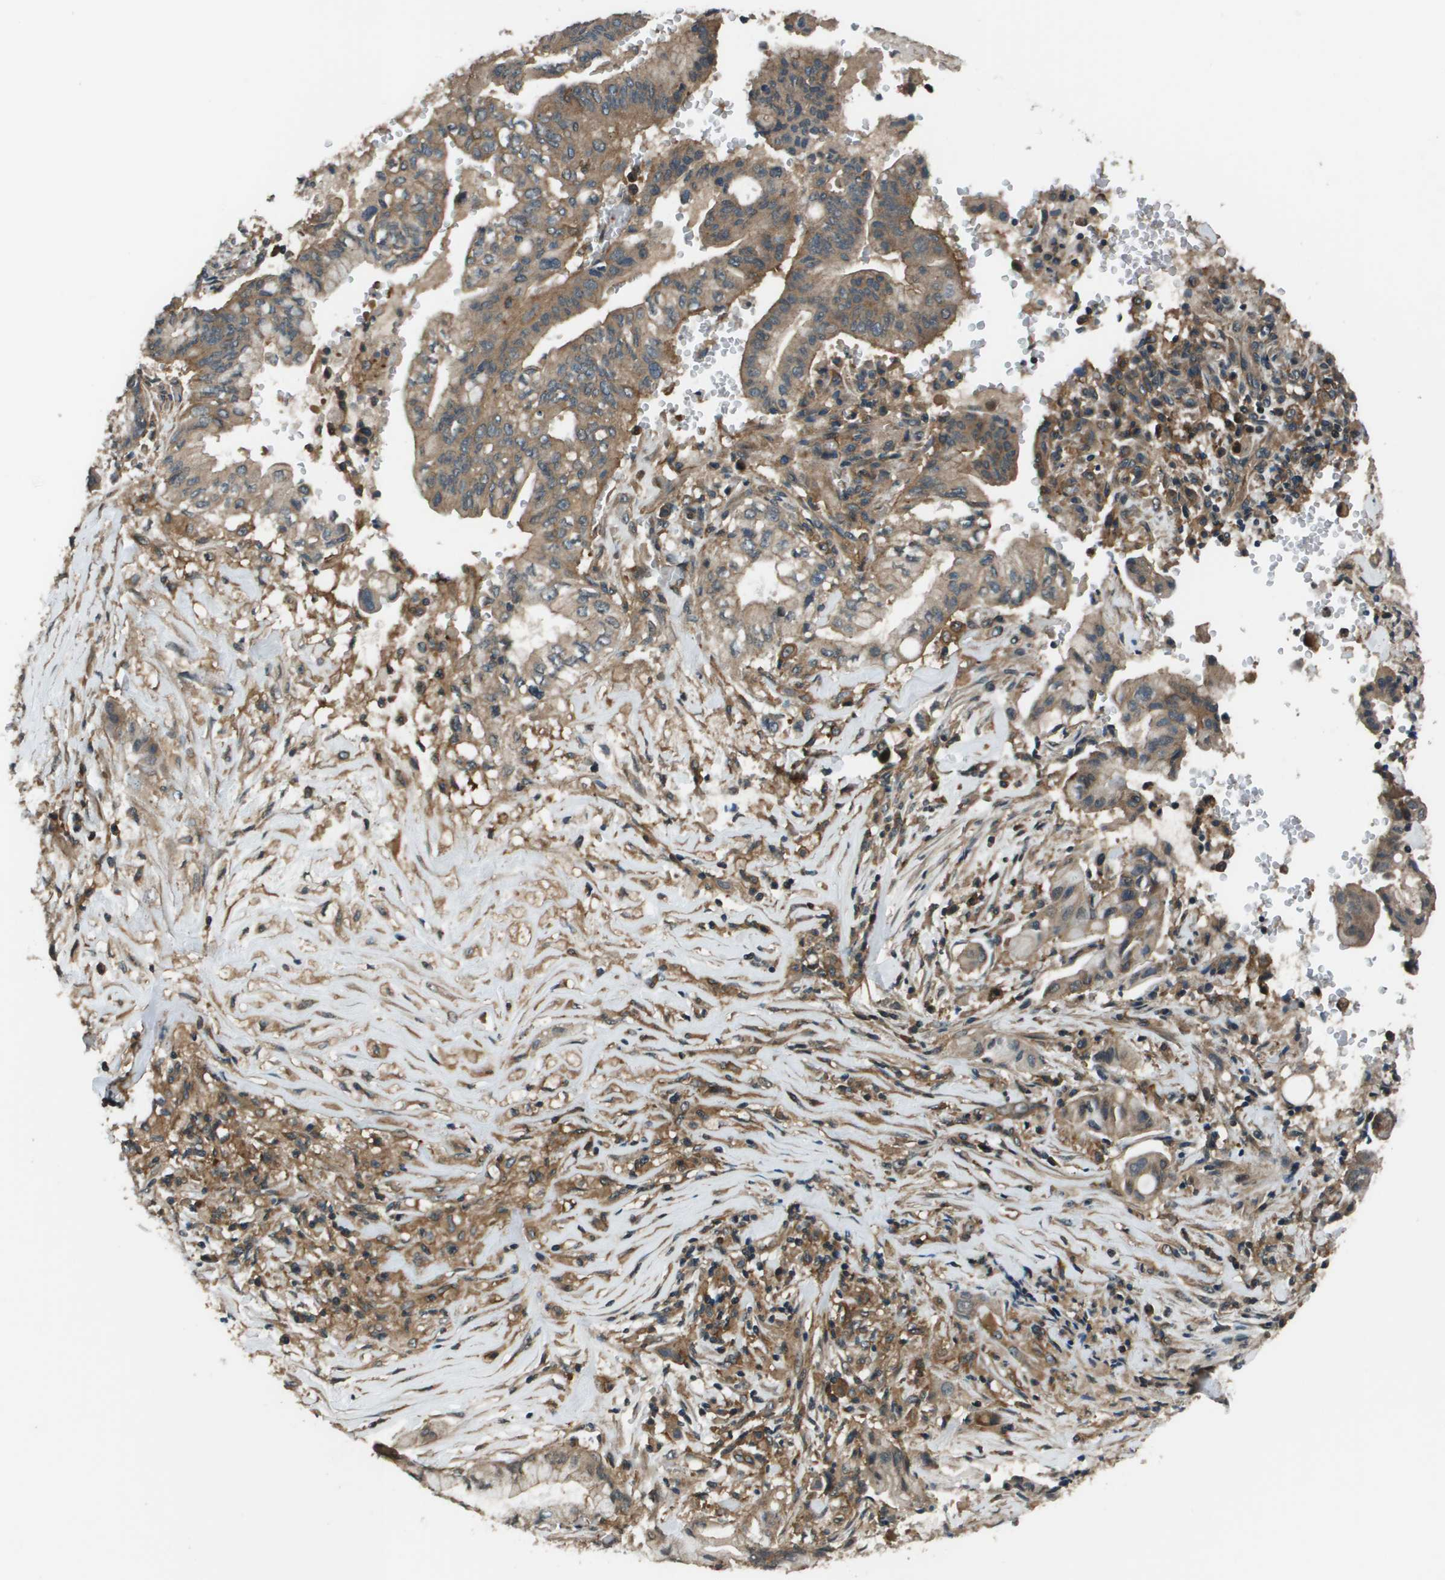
{"staining": {"intensity": "moderate", "quantity": ">75%", "location": "cytoplasmic/membranous"}, "tissue": "pancreatic cancer", "cell_type": "Tumor cells", "image_type": "cancer", "snomed": [{"axis": "morphology", "description": "Adenocarcinoma, NOS"}, {"axis": "topography", "description": "Pancreas"}], "caption": "Brown immunohistochemical staining in pancreatic cancer demonstrates moderate cytoplasmic/membranous staining in about >75% of tumor cells. (IHC, brightfield microscopy, high magnification).", "gene": "ARHGEF11", "patient": {"sex": "female", "age": 73}}